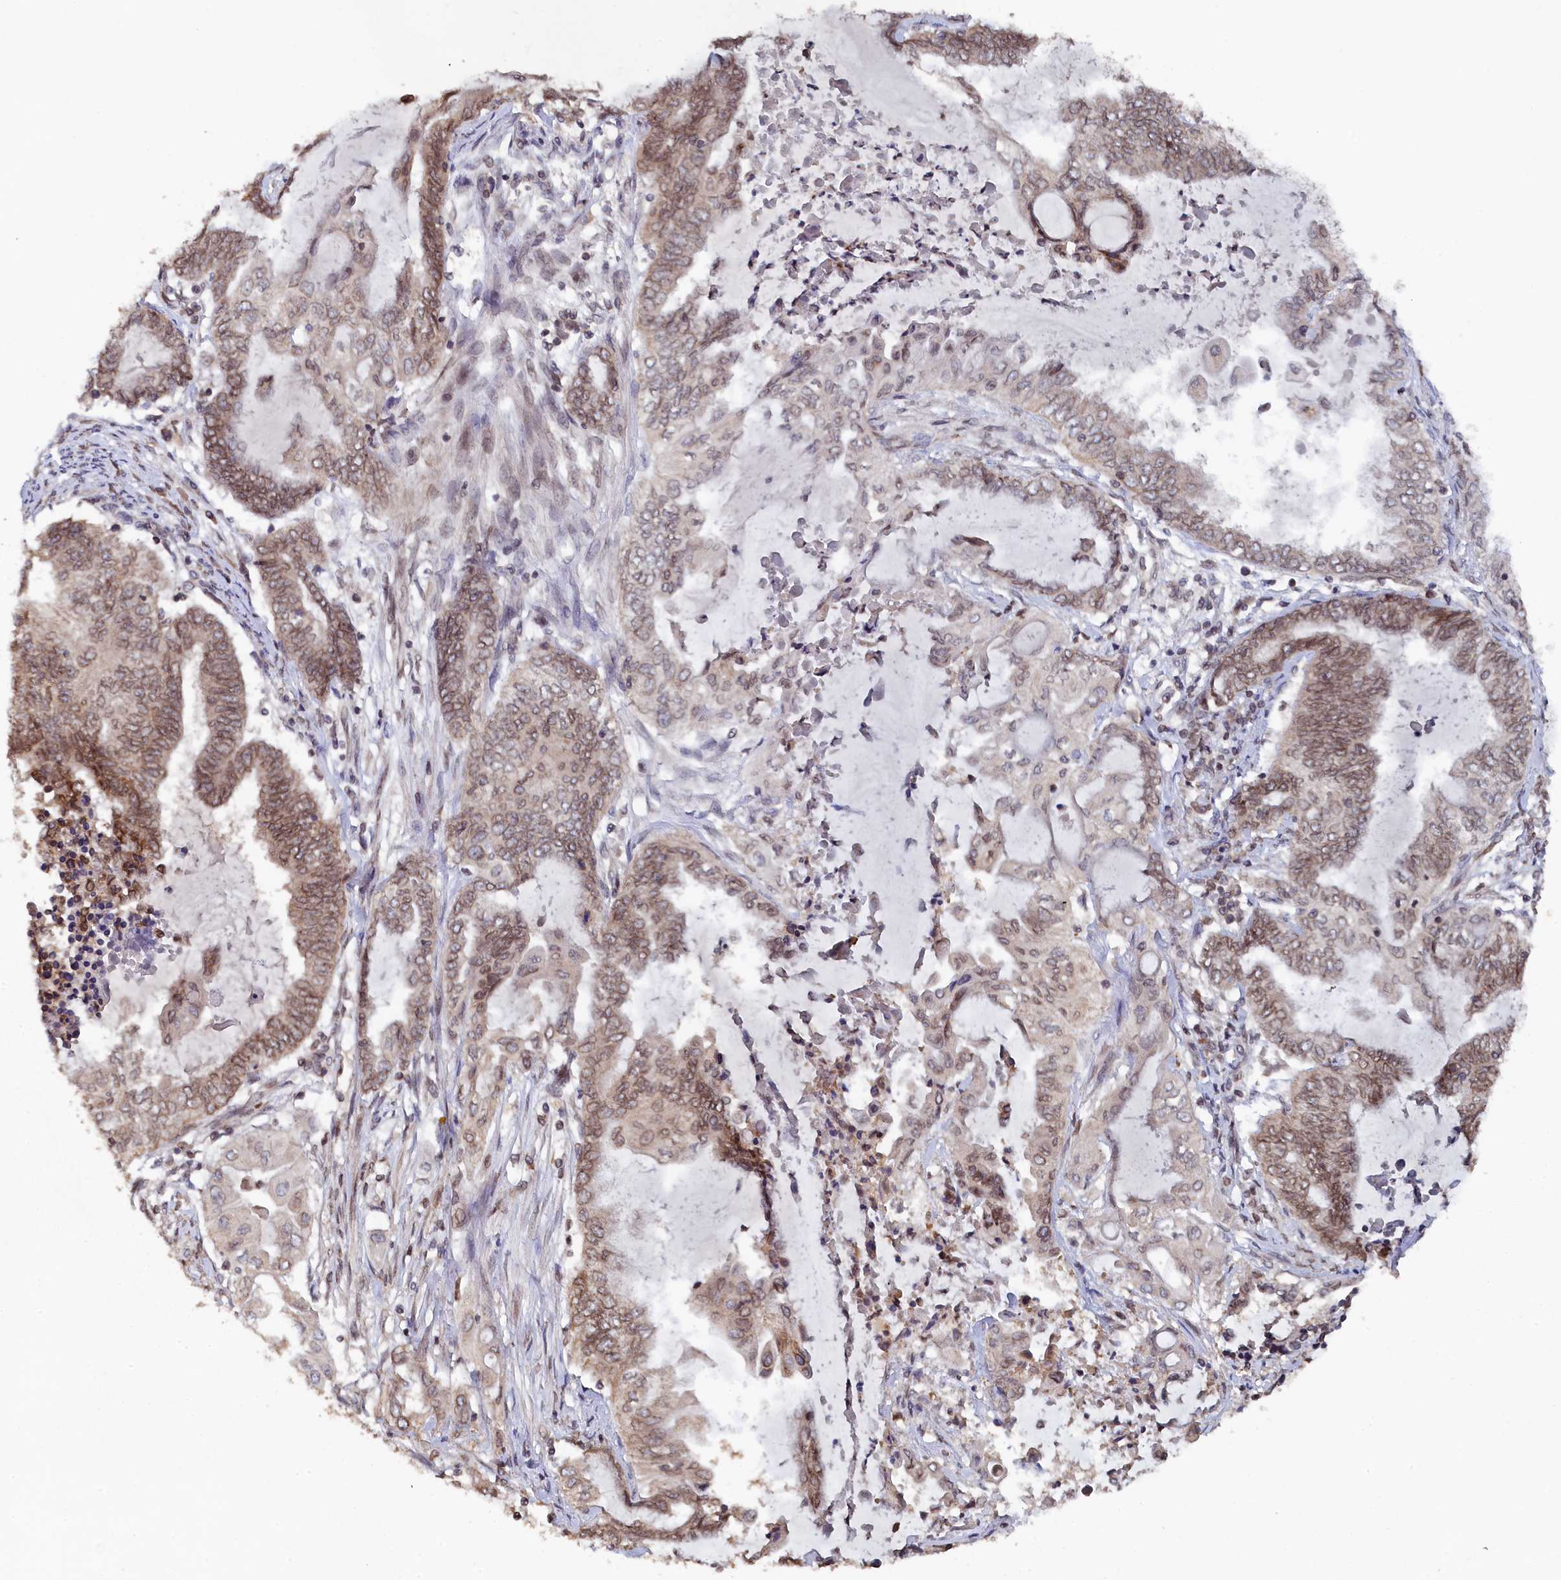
{"staining": {"intensity": "moderate", "quantity": ">75%", "location": "cytoplasmic/membranous"}, "tissue": "endometrial cancer", "cell_type": "Tumor cells", "image_type": "cancer", "snomed": [{"axis": "morphology", "description": "Adenocarcinoma, NOS"}, {"axis": "topography", "description": "Uterus"}, {"axis": "topography", "description": "Endometrium"}], "caption": "This is a micrograph of immunohistochemistry (IHC) staining of endometrial adenocarcinoma, which shows moderate positivity in the cytoplasmic/membranous of tumor cells.", "gene": "ANKEF1", "patient": {"sex": "female", "age": 70}}